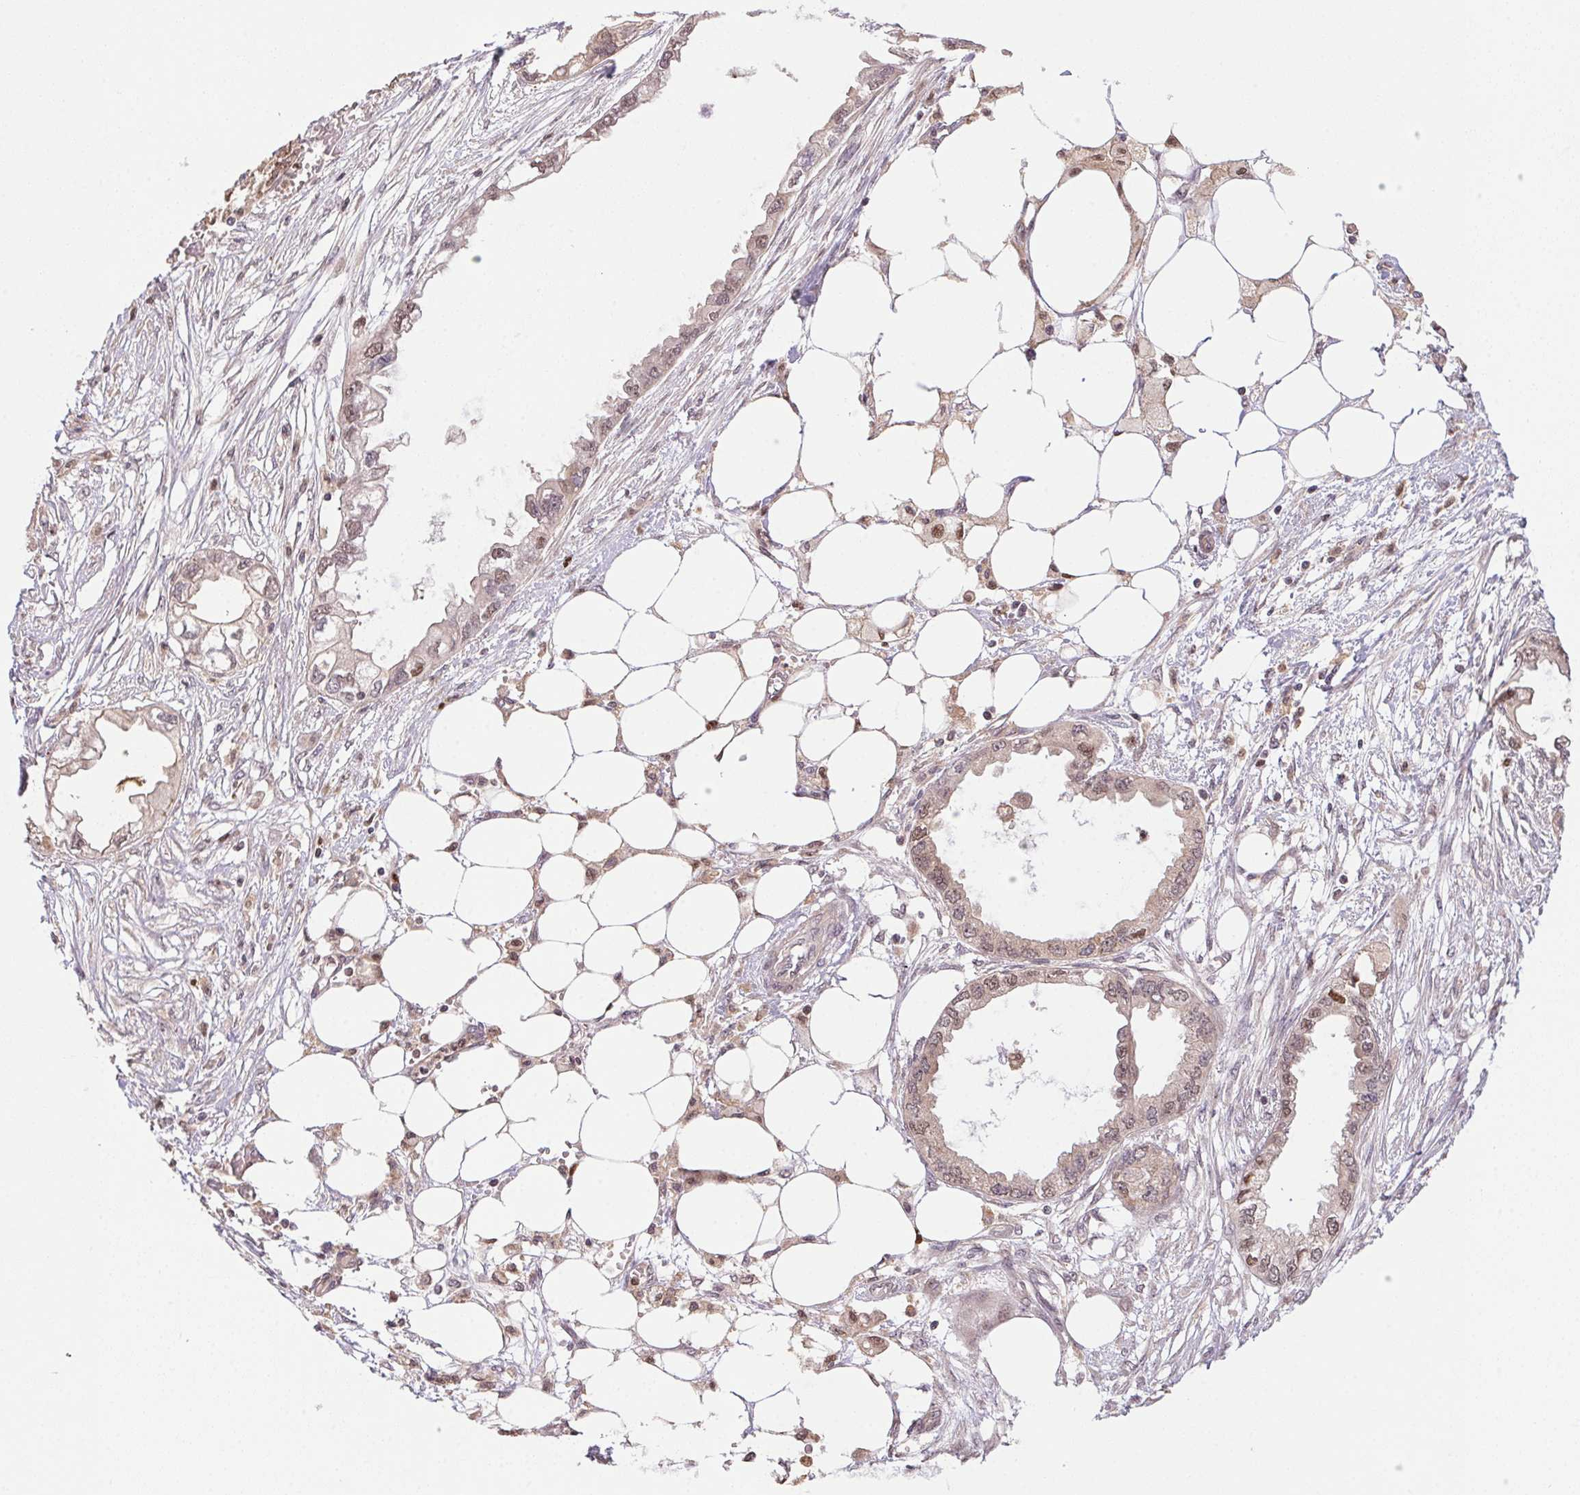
{"staining": {"intensity": "weak", "quantity": ">75%", "location": "cytoplasmic/membranous,nuclear"}, "tissue": "prostate cancer", "cell_type": "Tumor cells", "image_type": "cancer", "snomed": [{"axis": "morphology", "description": "Adenocarcinoma, High grade"}, {"axis": "topography", "description": "Prostate"}], "caption": "Protein expression analysis of human prostate adenocarcinoma (high-grade) reveals weak cytoplasmic/membranous and nuclear staining in about >75% of tumor cells. Nuclei are stained in blue.", "gene": "MEX3D", "patient": {"sex": "male", "age": 63}}